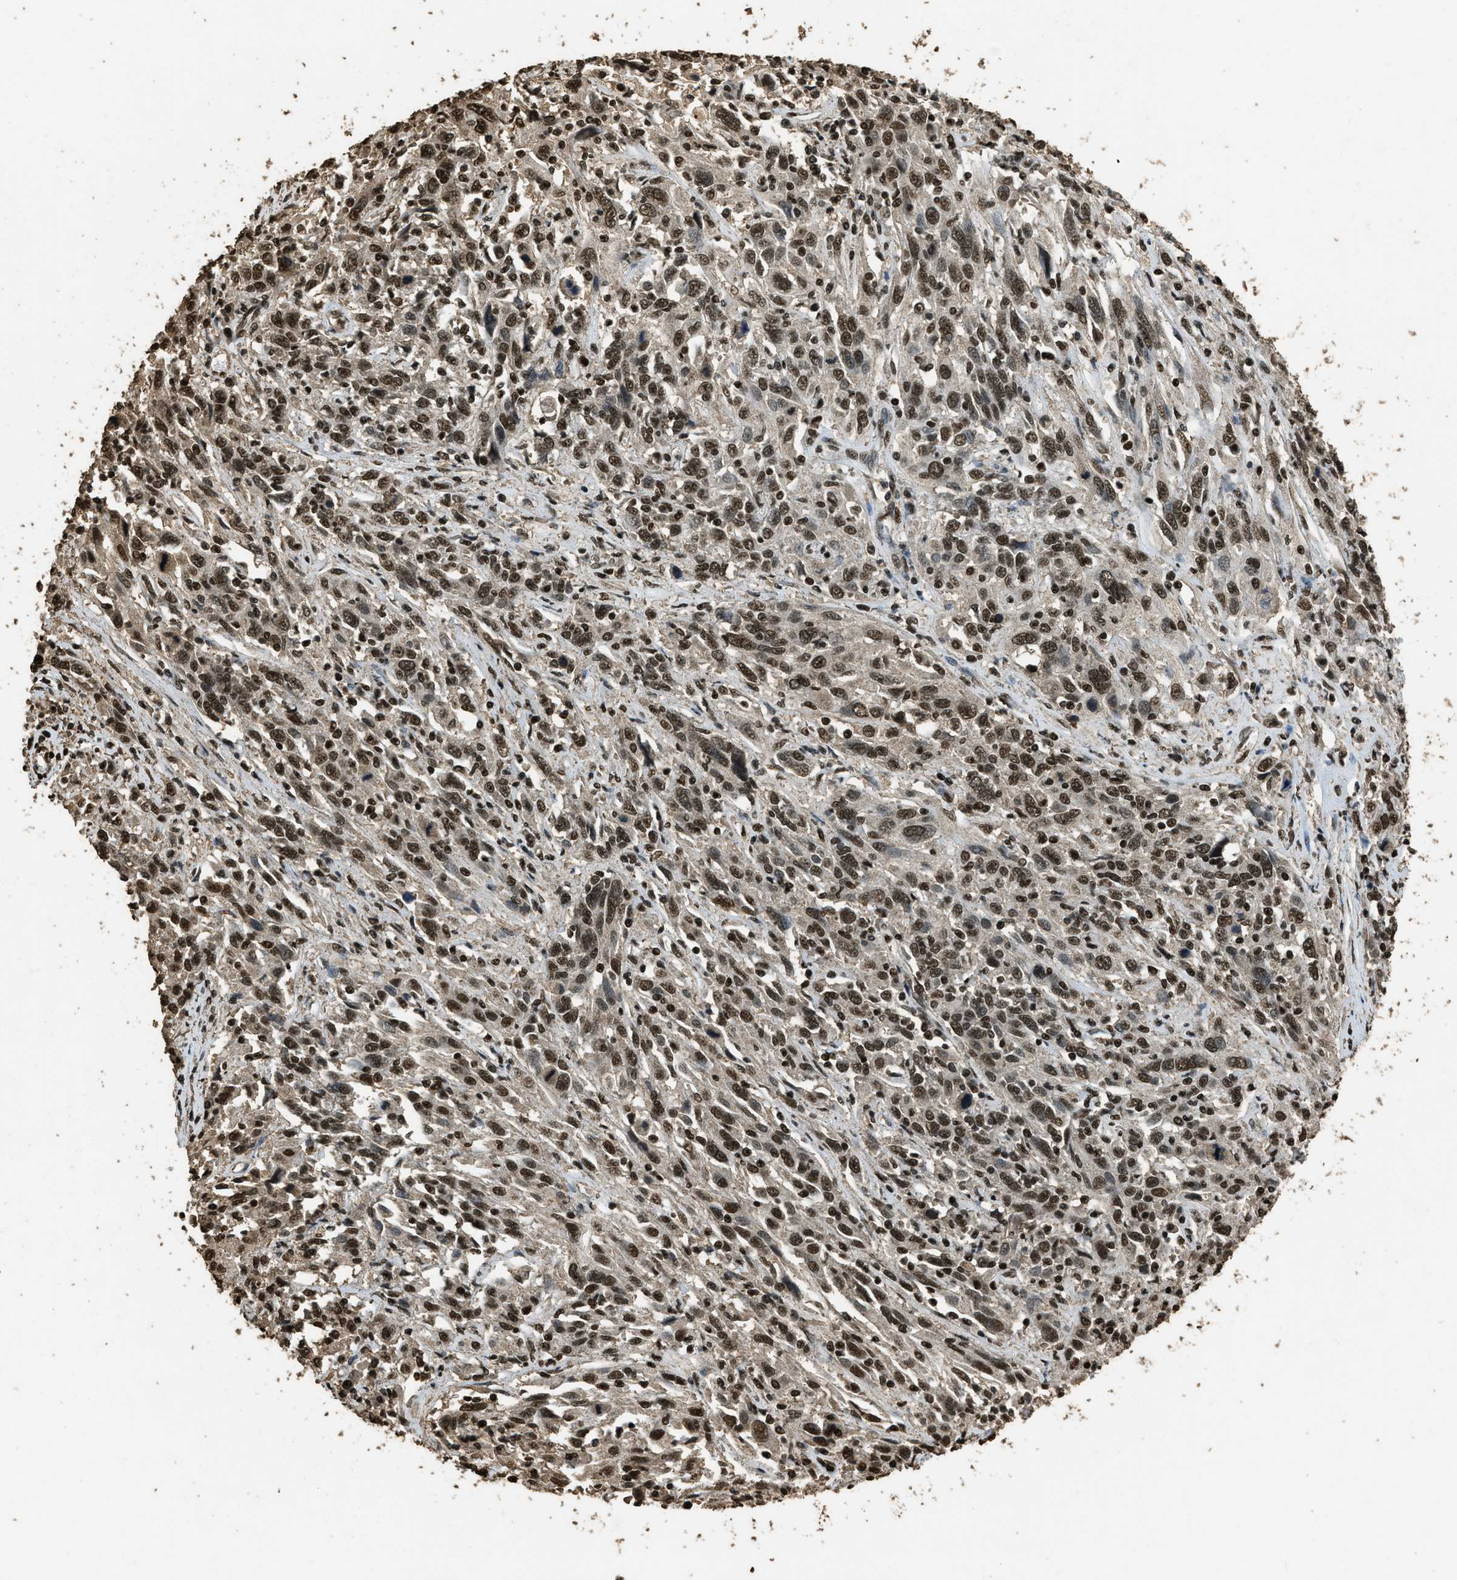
{"staining": {"intensity": "strong", "quantity": ">75%", "location": "nuclear"}, "tissue": "cervical cancer", "cell_type": "Tumor cells", "image_type": "cancer", "snomed": [{"axis": "morphology", "description": "Squamous cell carcinoma, NOS"}, {"axis": "topography", "description": "Cervix"}], "caption": "Cervical cancer (squamous cell carcinoma) stained with DAB (3,3'-diaminobenzidine) IHC reveals high levels of strong nuclear staining in about >75% of tumor cells.", "gene": "MYB", "patient": {"sex": "female", "age": 46}}